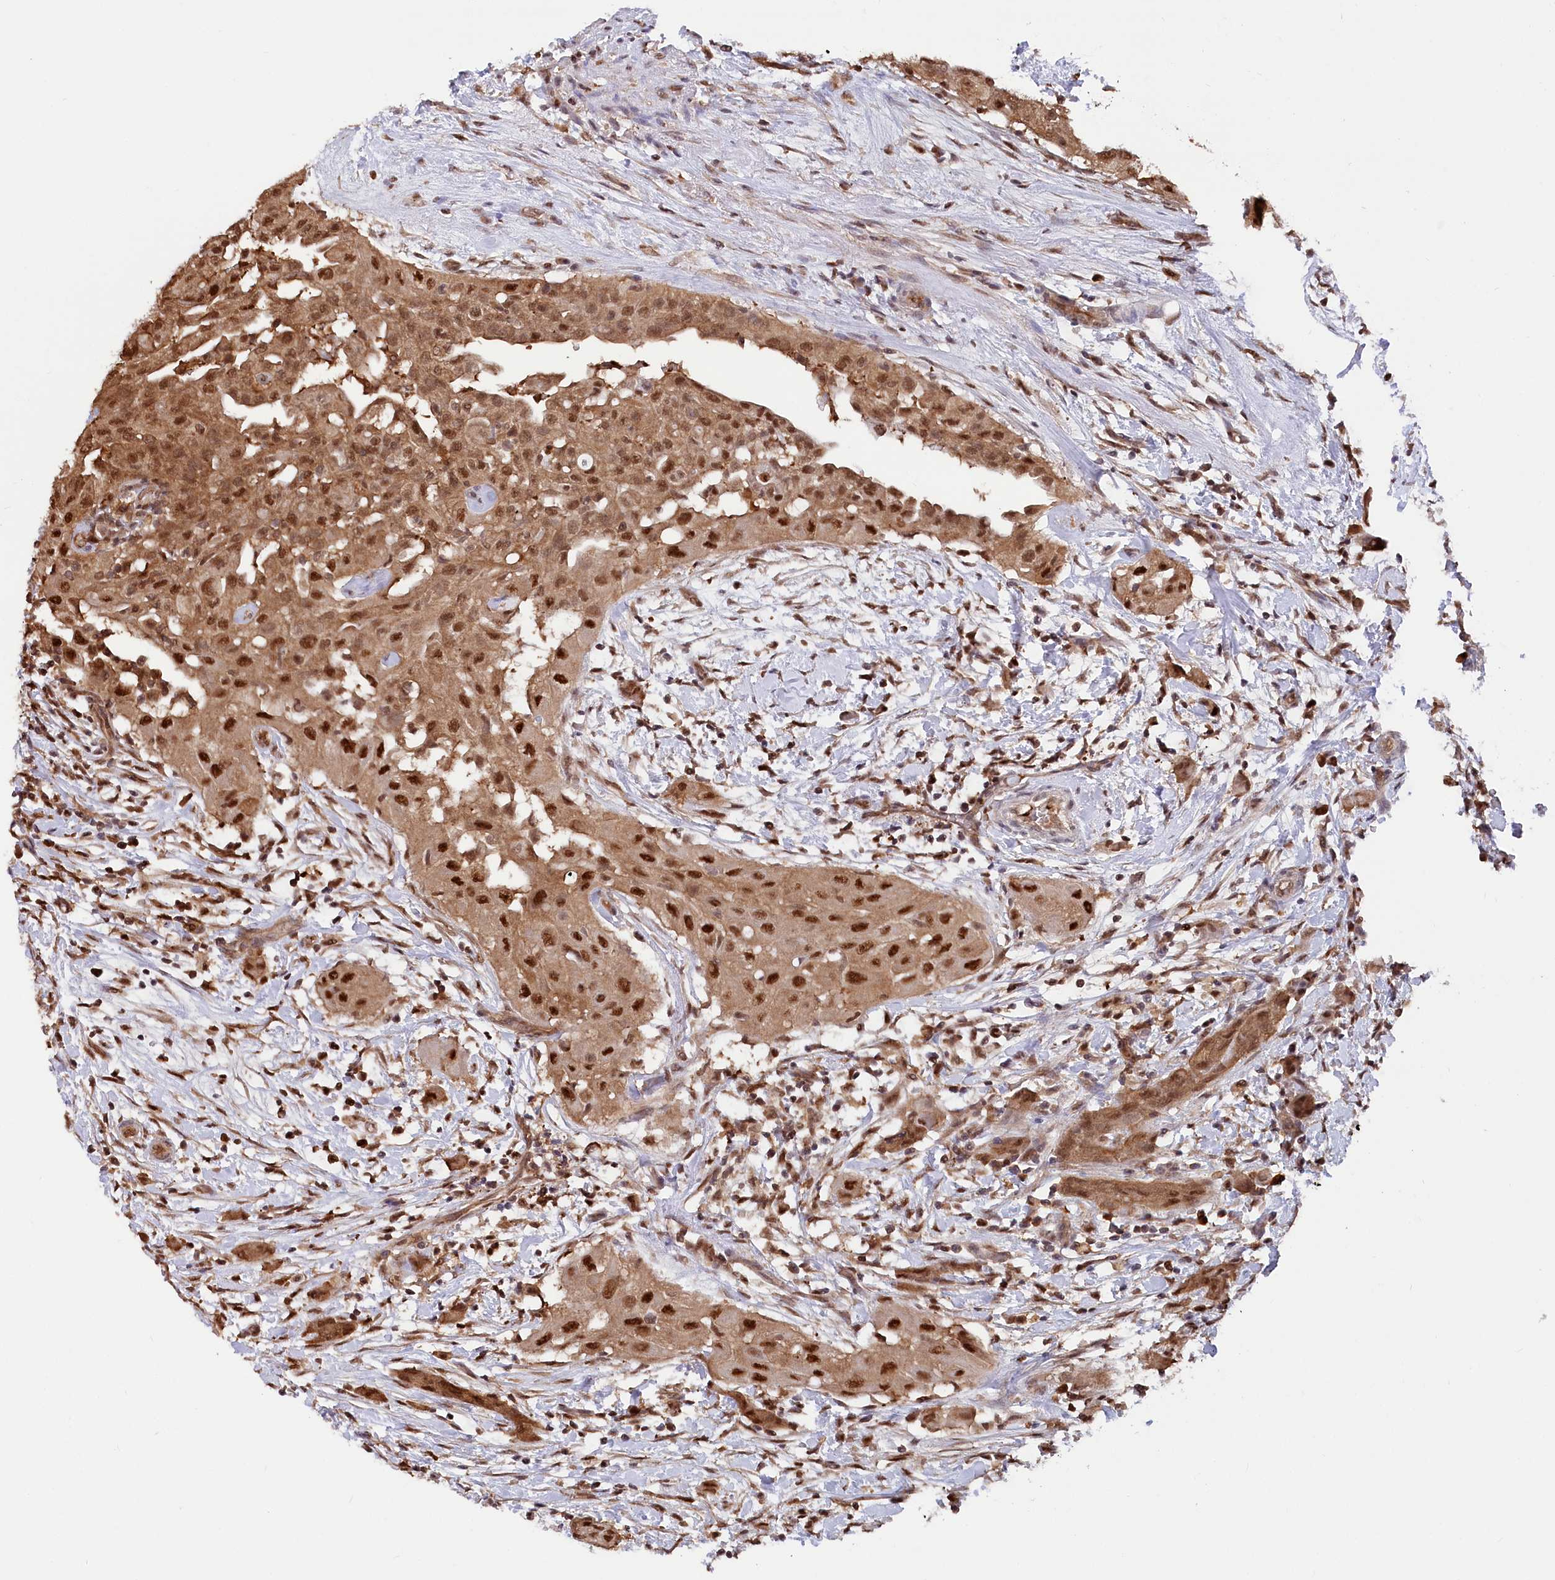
{"staining": {"intensity": "strong", "quantity": ">75%", "location": "cytoplasmic/membranous,nuclear"}, "tissue": "thyroid cancer", "cell_type": "Tumor cells", "image_type": "cancer", "snomed": [{"axis": "morphology", "description": "Papillary adenocarcinoma, NOS"}, {"axis": "topography", "description": "Thyroid gland"}], "caption": "A high amount of strong cytoplasmic/membranous and nuclear expression is present in approximately >75% of tumor cells in thyroid cancer (papillary adenocarcinoma) tissue.", "gene": "PSMA1", "patient": {"sex": "female", "age": 59}}